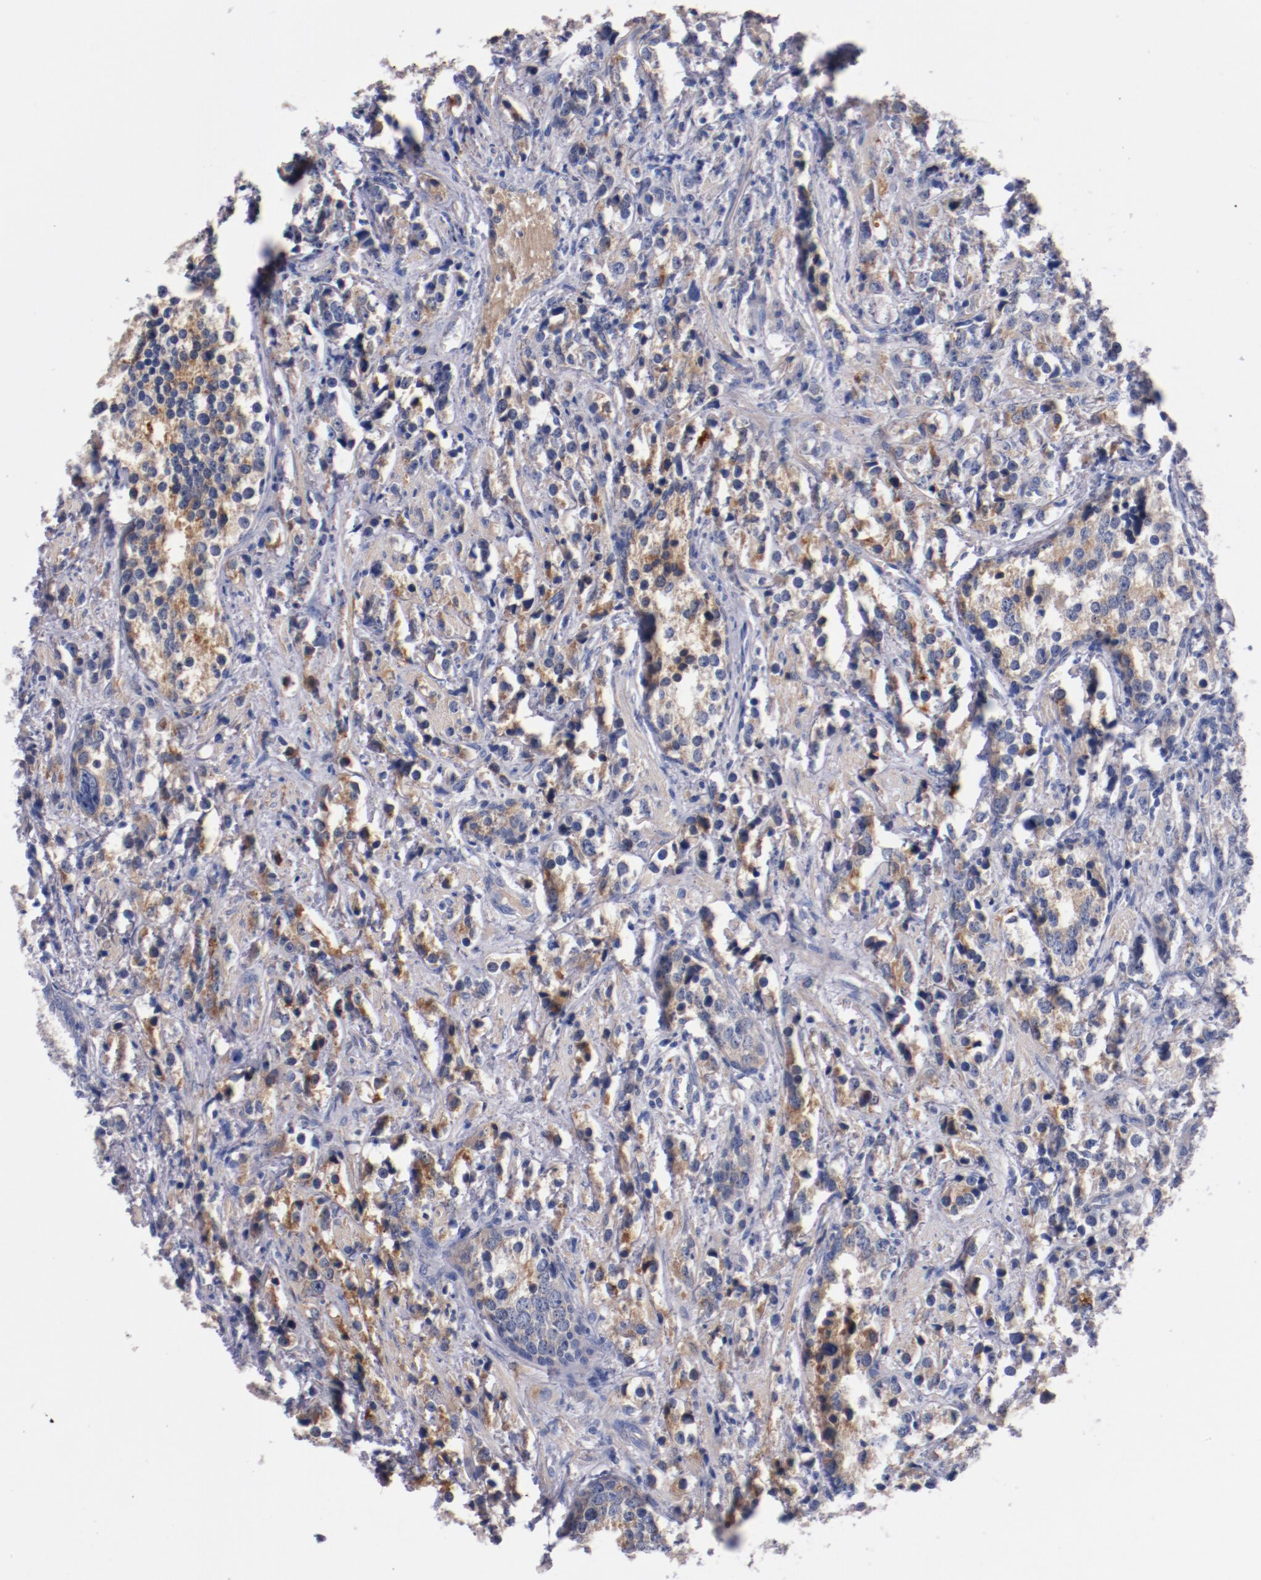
{"staining": {"intensity": "moderate", "quantity": "25%-75%", "location": "cytoplasmic/membranous"}, "tissue": "prostate cancer", "cell_type": "Tumor cells", "image_type": "cancer", "snomed": [{"axis": "morphology", "description": "Adenocarcinoma, High grade"}, {"axis": "topography", "description": "Prostate"}], "caption": "Tumor cells reveal medium levels of moderate cytoplasmic/membranous expression in about 25%-75% of cells in human prostate cancer.", "gene": "CNTNAP2", "patient": {"sex": "male", "age": 71}}